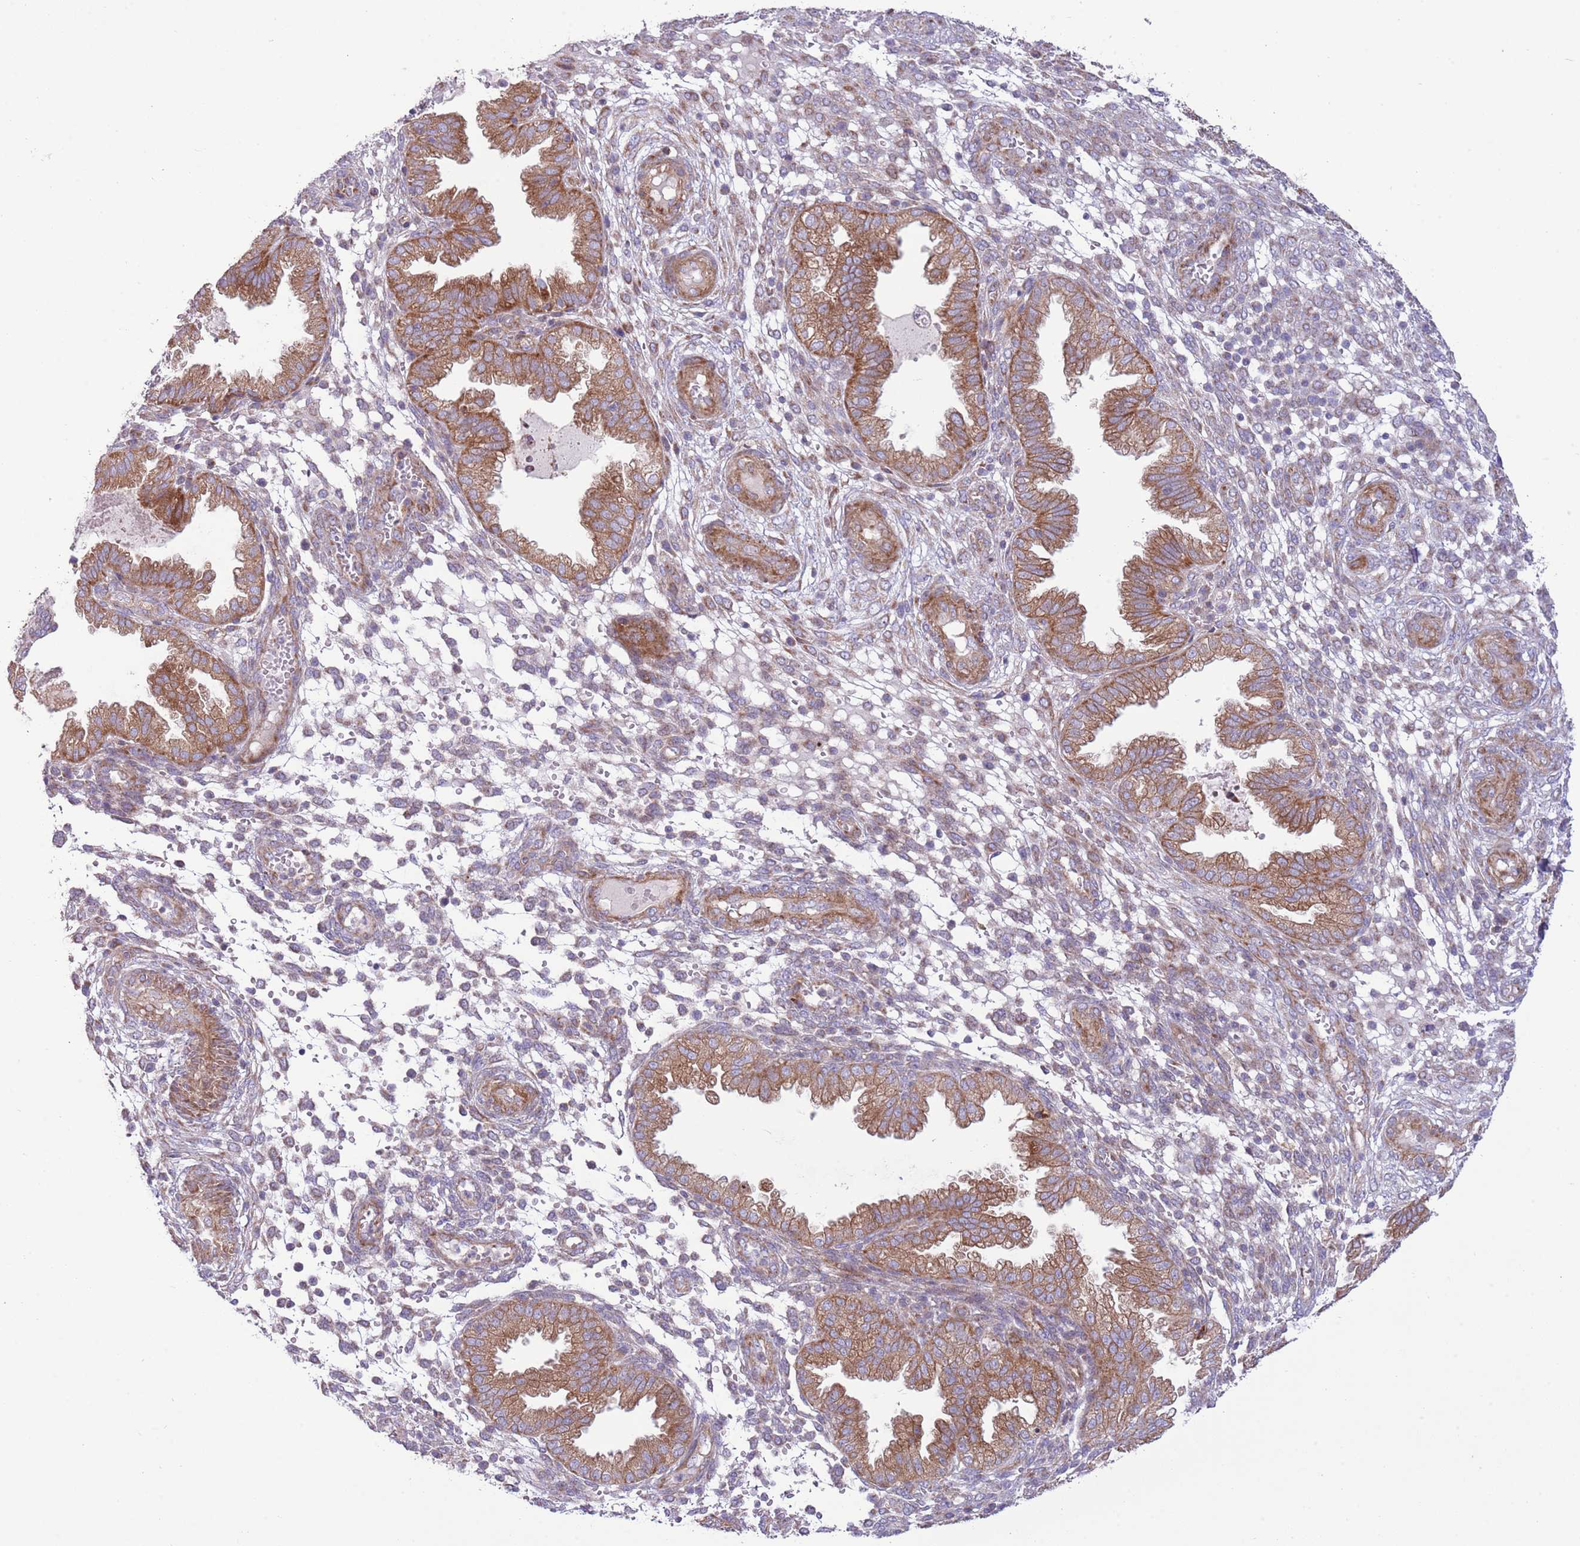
{"staining": {"intensity": "weak", "quantity": "25%-75%", "location": "cytoplasmic/membranous"}, "tissue": "endometrium", "cell_type": "Cells in endometrial stroma", "image_type": "normal", "snomed": [{"axis": "morphology", "description": "Normal tissue, NOS"}, {"axis": "topography", "description": "Endometrium"}], "caption": "Protein staining of unremarkable endometrium reveals weak cytoplasmic/membranous positivity in approximately 25%-75% of cells in endometrial stroma. The staining is performed using DAB (3,3'-diaminobenzidine) brown chromogen to label protein expression. The nuclei are counter-stained blue using hematoxylin.", "gene": "TOMM5", "patient": {"sex": "female", "age": 33}}